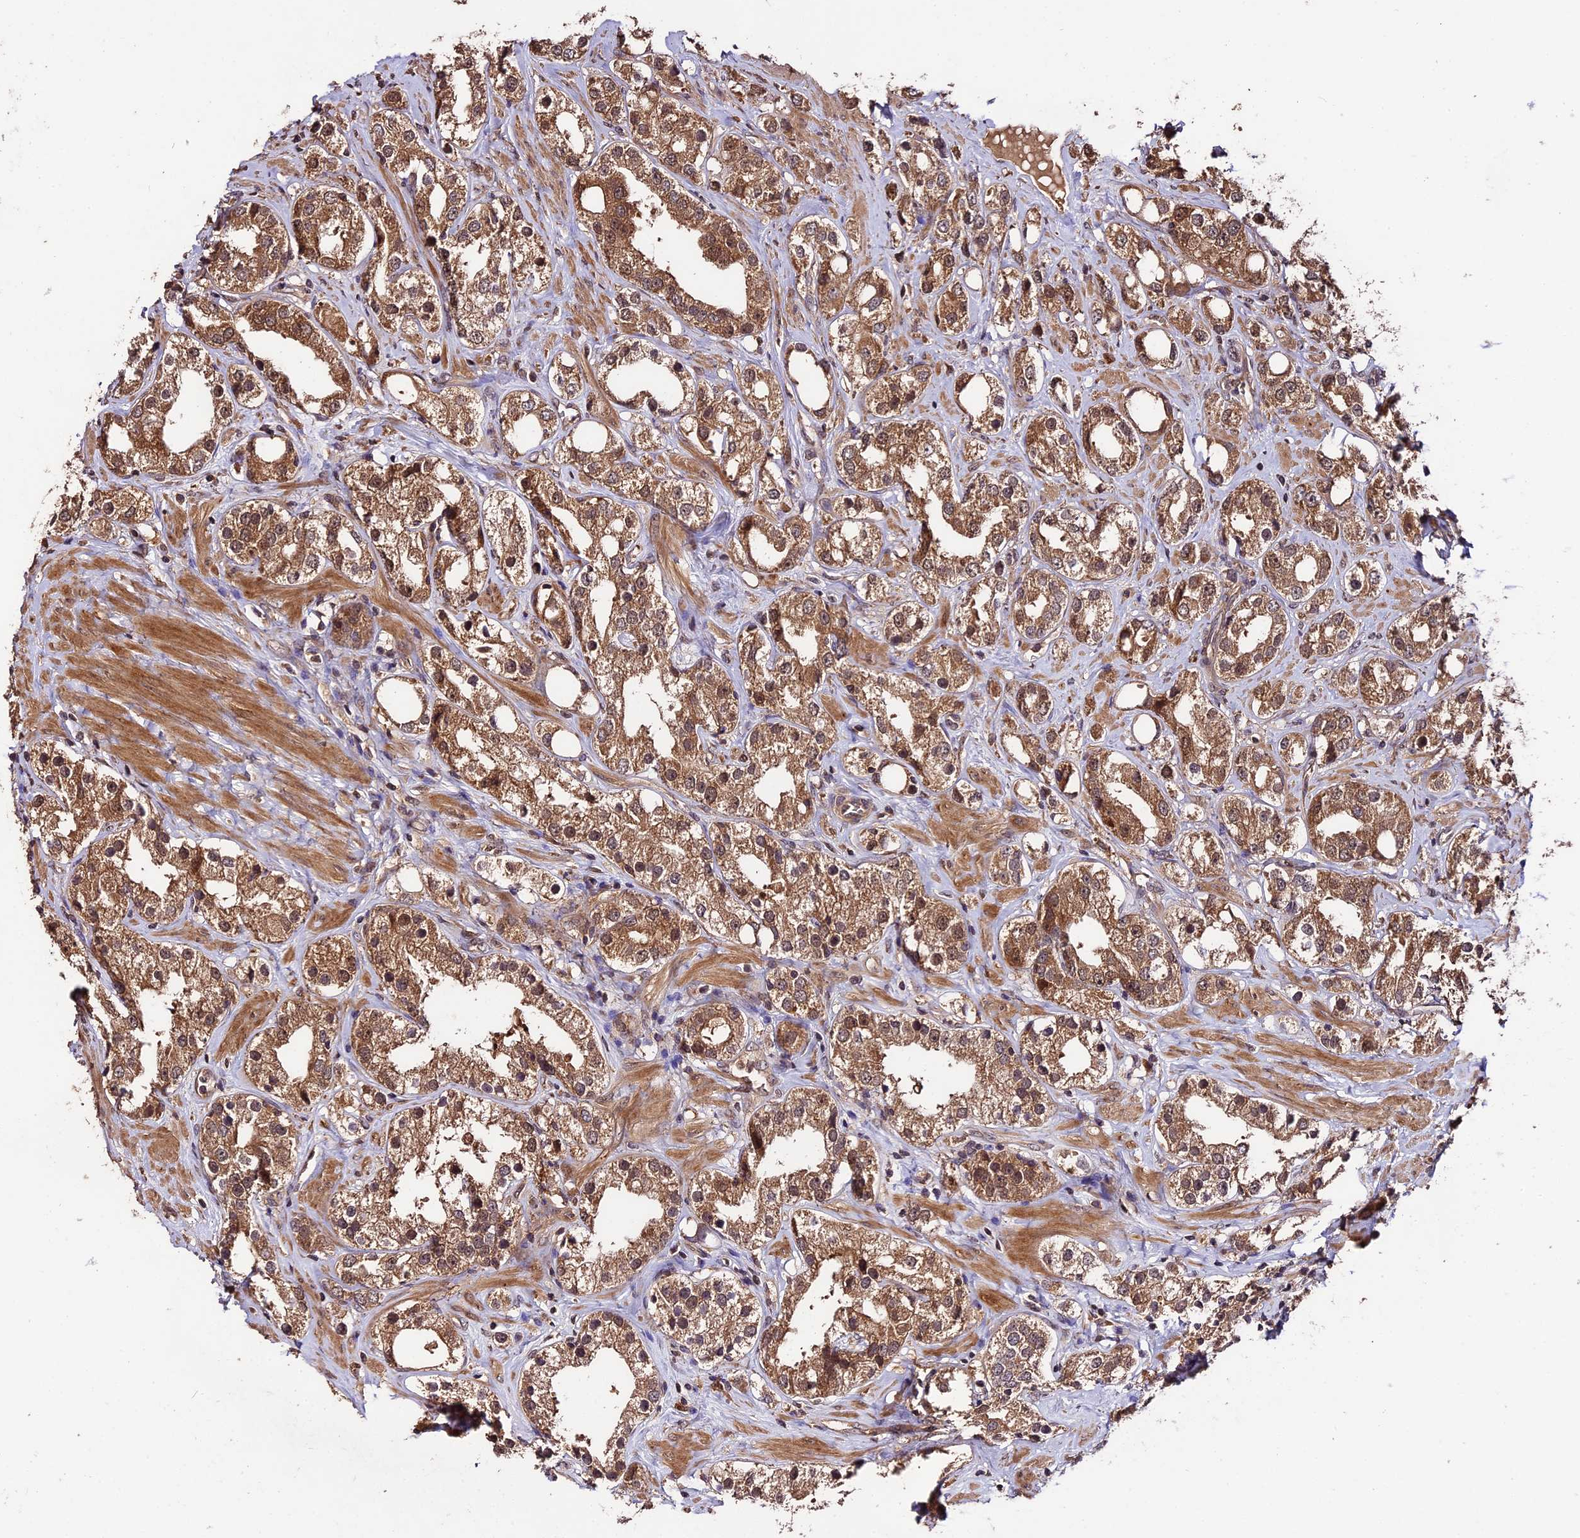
{"staining": {"intensity": "moderate", "quantity": ">75%", "location": "cytoplasmic/membranous"}, "tissue": "prostate cancer", "cell_type": "Tumor cells", "image_type": "cancer", "snomed": [{"axis": "morphology", "description": "Adenocarcinoma, NOS"}, {"axis": "topography", "description": "Prostate"}], "caption": "Immunohistochemical staining of adenocarcinoma (prostate) displays medium levels of moderate cytoplasmic/membranous protein staining in approximately >75% of tumor cells. (DAB (3,3'-diaminobenzidine) IHC with brightfield microscopy, high magnification).", "gene": "TRMT1", "patient": {"sex": "male", "age": 79}}